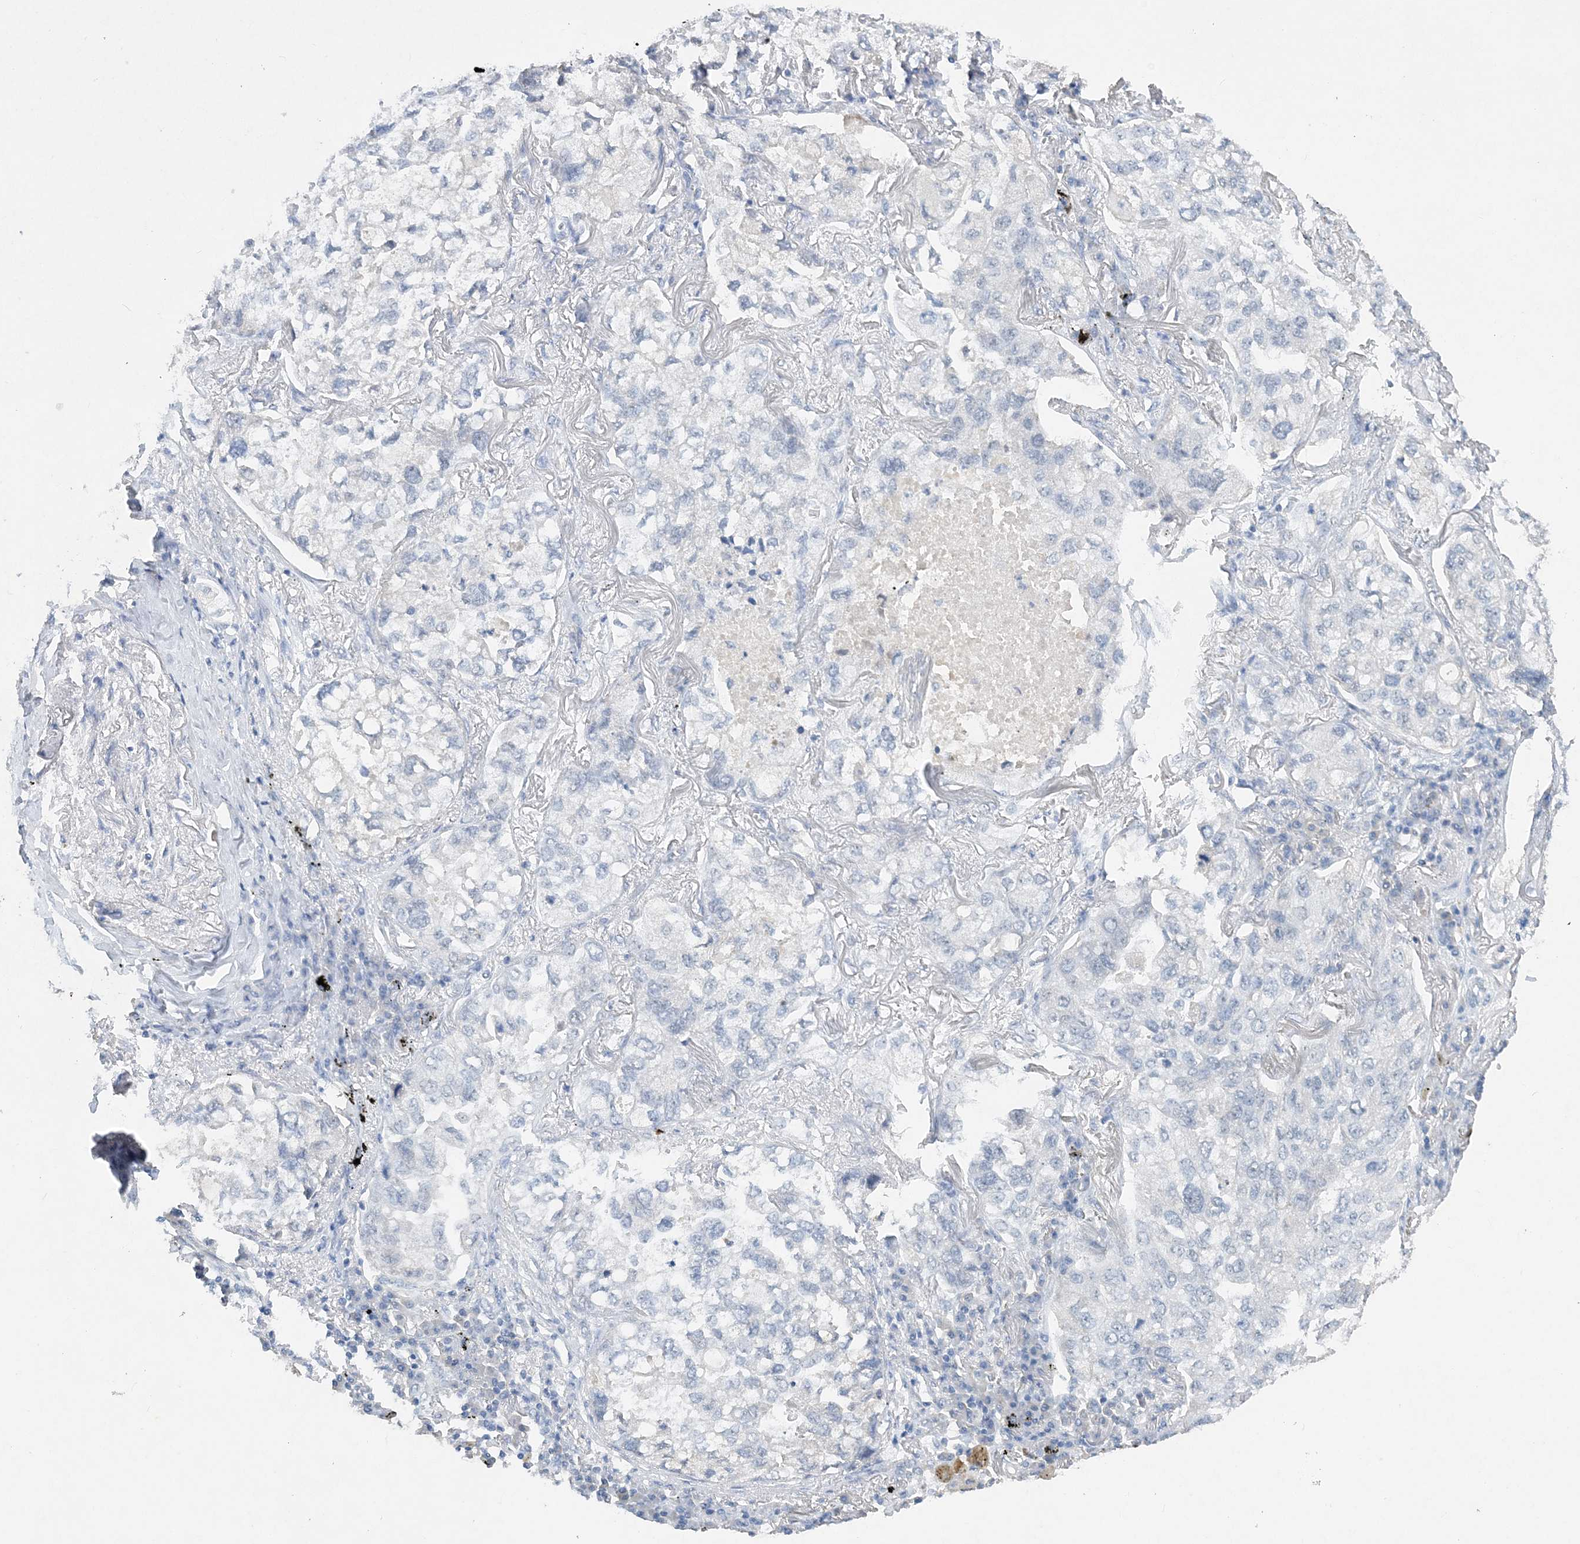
{"staining": {"intensity": "negative", "quantity": "none", "location": "none"}, "tissue": "lung cancer", "cell_type": "Tumor cells", "image_type": "cancer", "snomed": [{"axis": "morphology", "description": "Adenocarcinoma, NOS"}, {"axis": "topography", "description": "Lung"}], "caption": "High magnification brightfield microscopy of adenocarcinoma (lung) stained with DAB (3,3'-diaminobenzidine) (brown) and counterstained with hematoxylin (blue): tumor cells show no significant staining.", "gene": "C11orf58", "patient": {"sex": "male", "age": 65}}